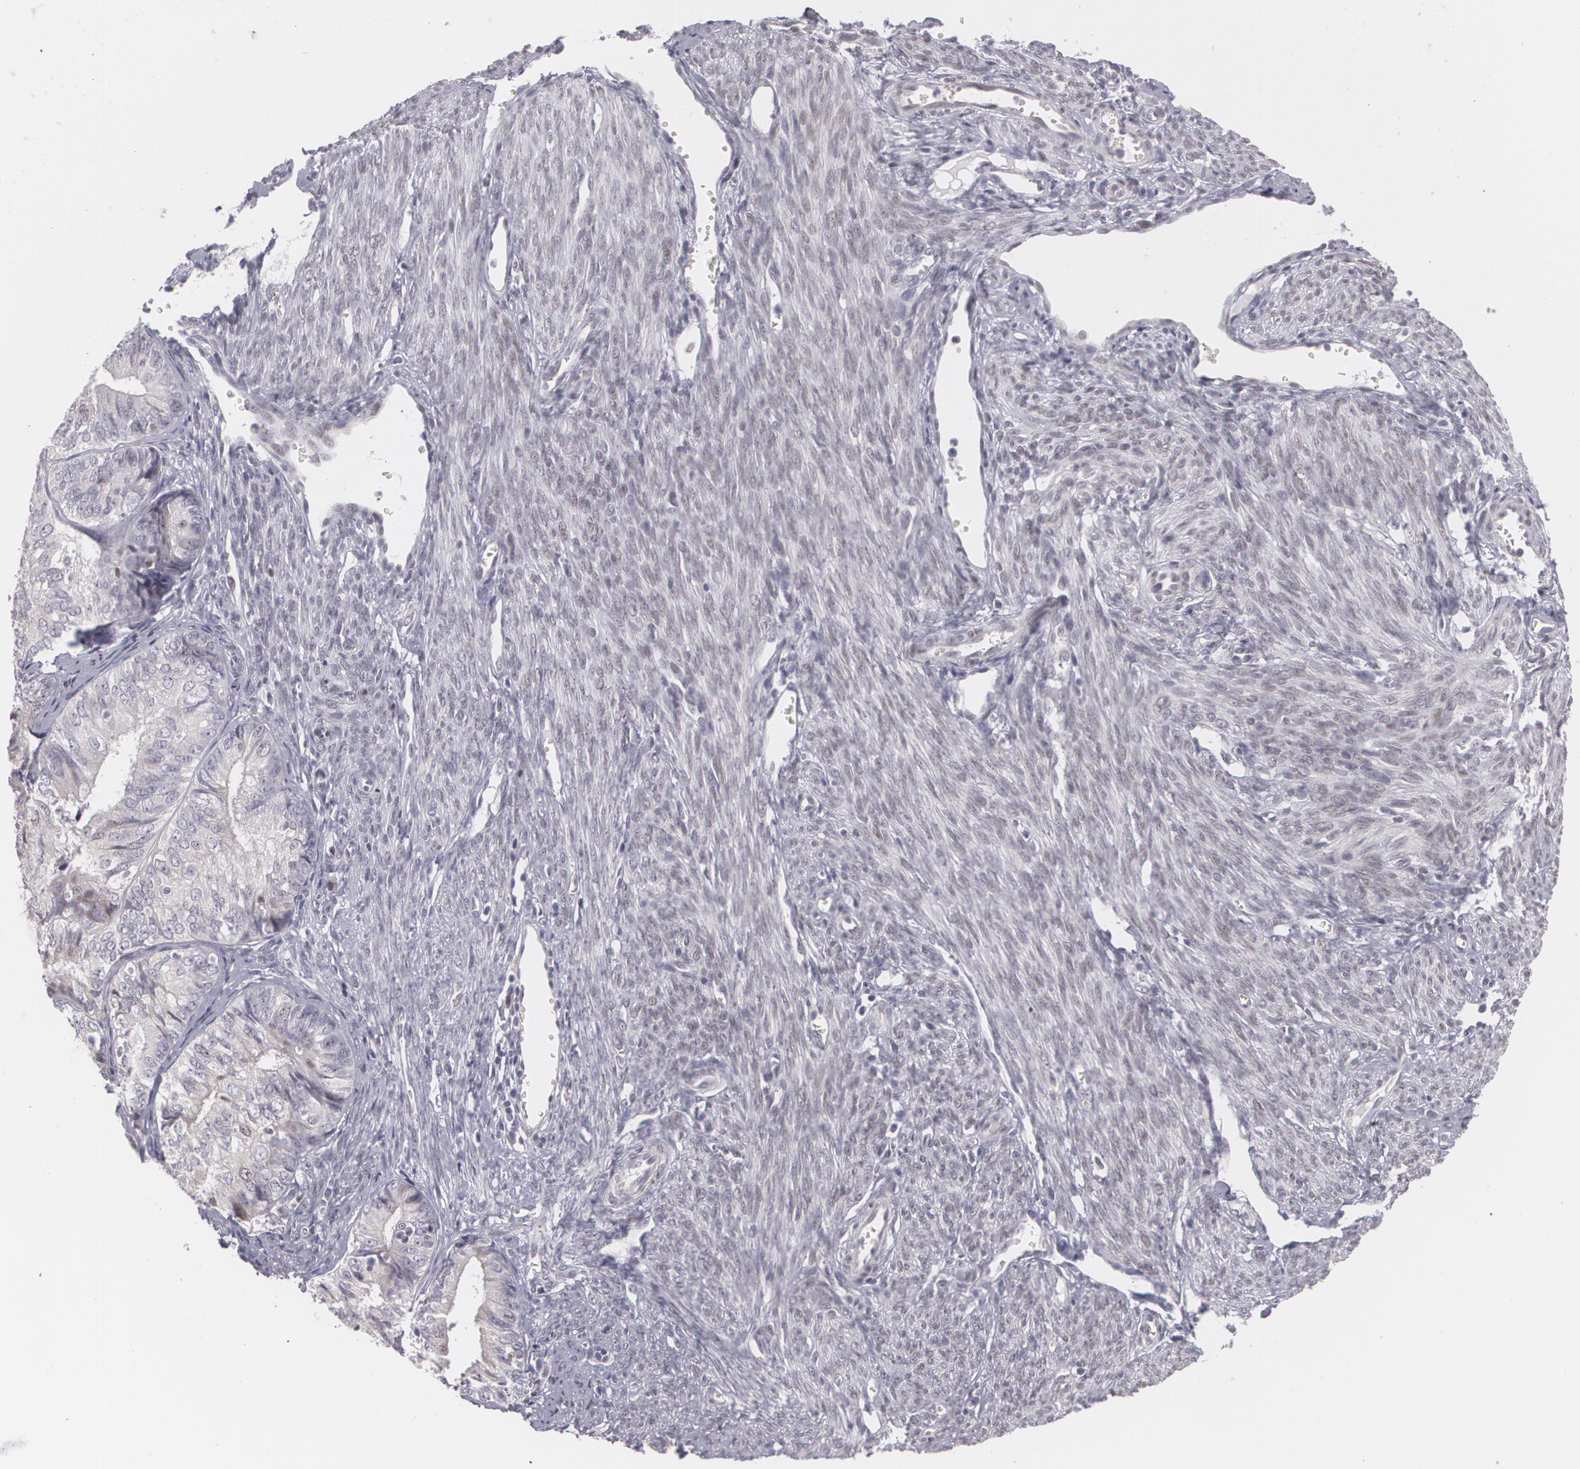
{"staining": {"intensity": "negative", "quantity": "none", "location": "none"}, "tissue": "endometrial cancer", "cell_type": "Tumor cells", "image_type": "cancer", "snomed": [{"axis": "morphology", "description": "Adenocarcinoma, NOS"}, {"axis": "topography", "description": "Endometrium"}], "caption": "This micrograph is of endometrial cancer (adenocarcinoma) stained with IHC to label a protein in brown with the nuclei are counter-stained blue. There is no expression in tumor cells.", "gene": "ZBTB16", "patient": {"sex": "female", "age": 66}}